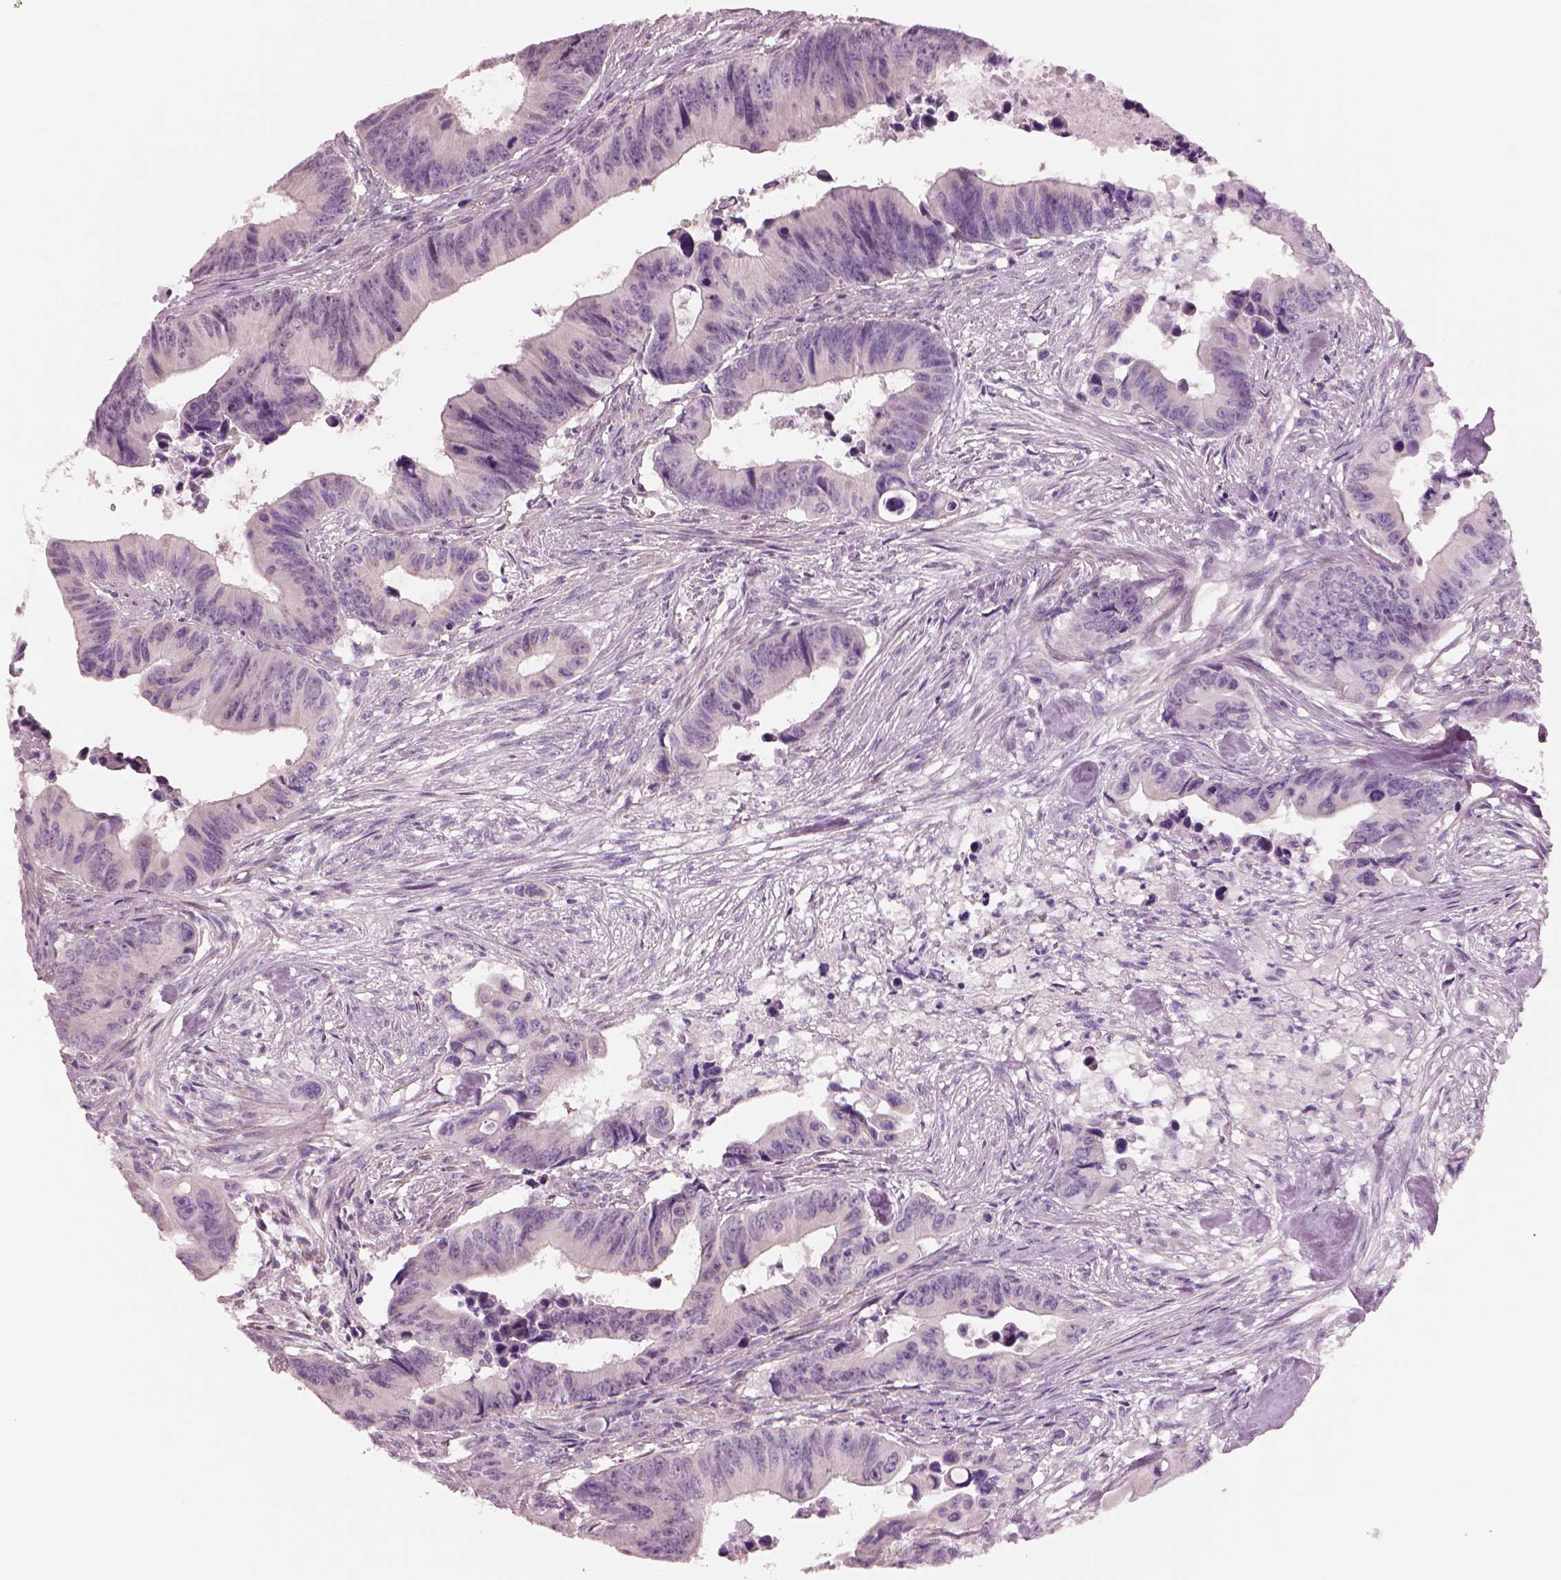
{"staining": {"intensity": "negative", "quantity": "none", "location": "none"}, "tissue": "colorectal cancer", "cell_type": "Tumor cells", "image_type": "cancer", "snomed": [{"axis": "morphology", "description": "Adenocarcinoma, NOS"}, {"axis": "topography", "description": "Colon"}], "caption": "Immunohistochemical staining of human colorectal cancer (adenocarcinoma) displays no significant positivity in tumor cells.", "gene": "SCML2", "patient": {"sex": "female", "age": 87}}